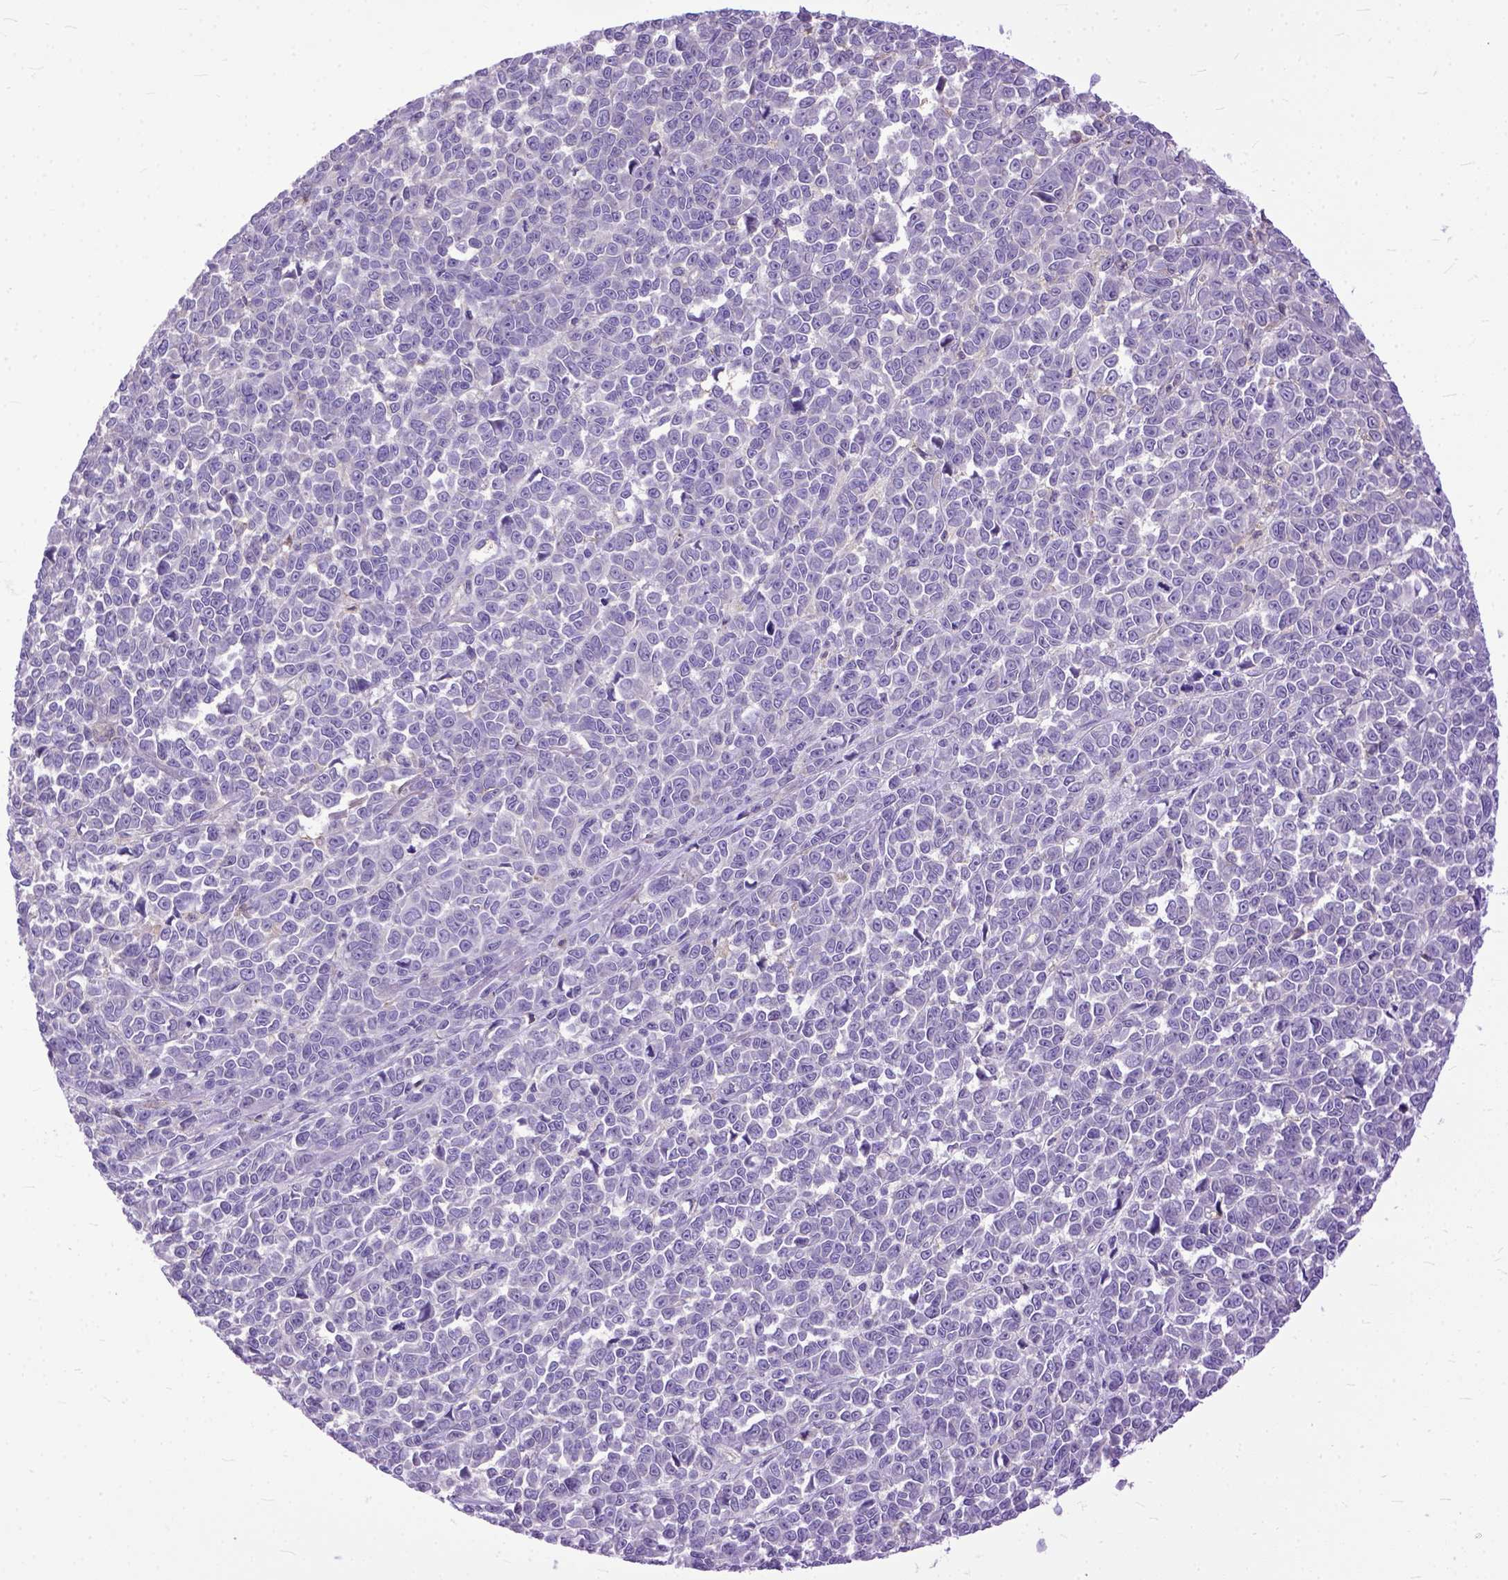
{"staining": {"intensity": "negative", "quantity": "none", "location": "none"}, "tissue": "melanoma", "cell_type": "Tumor cells", "image_type": "cancer", "snomed": [{"axis": "morphology", "description": "Malignant melanoma, NOS"}, {"axis": "topography", "description": "Skin"}], "caption": "This is a photomicrograph of immunohistochemistry staining of melanoma, which shows no staining in tumor cells.", "gene": "NAMPT", "patient": {"sex": "female", "age": 95}}